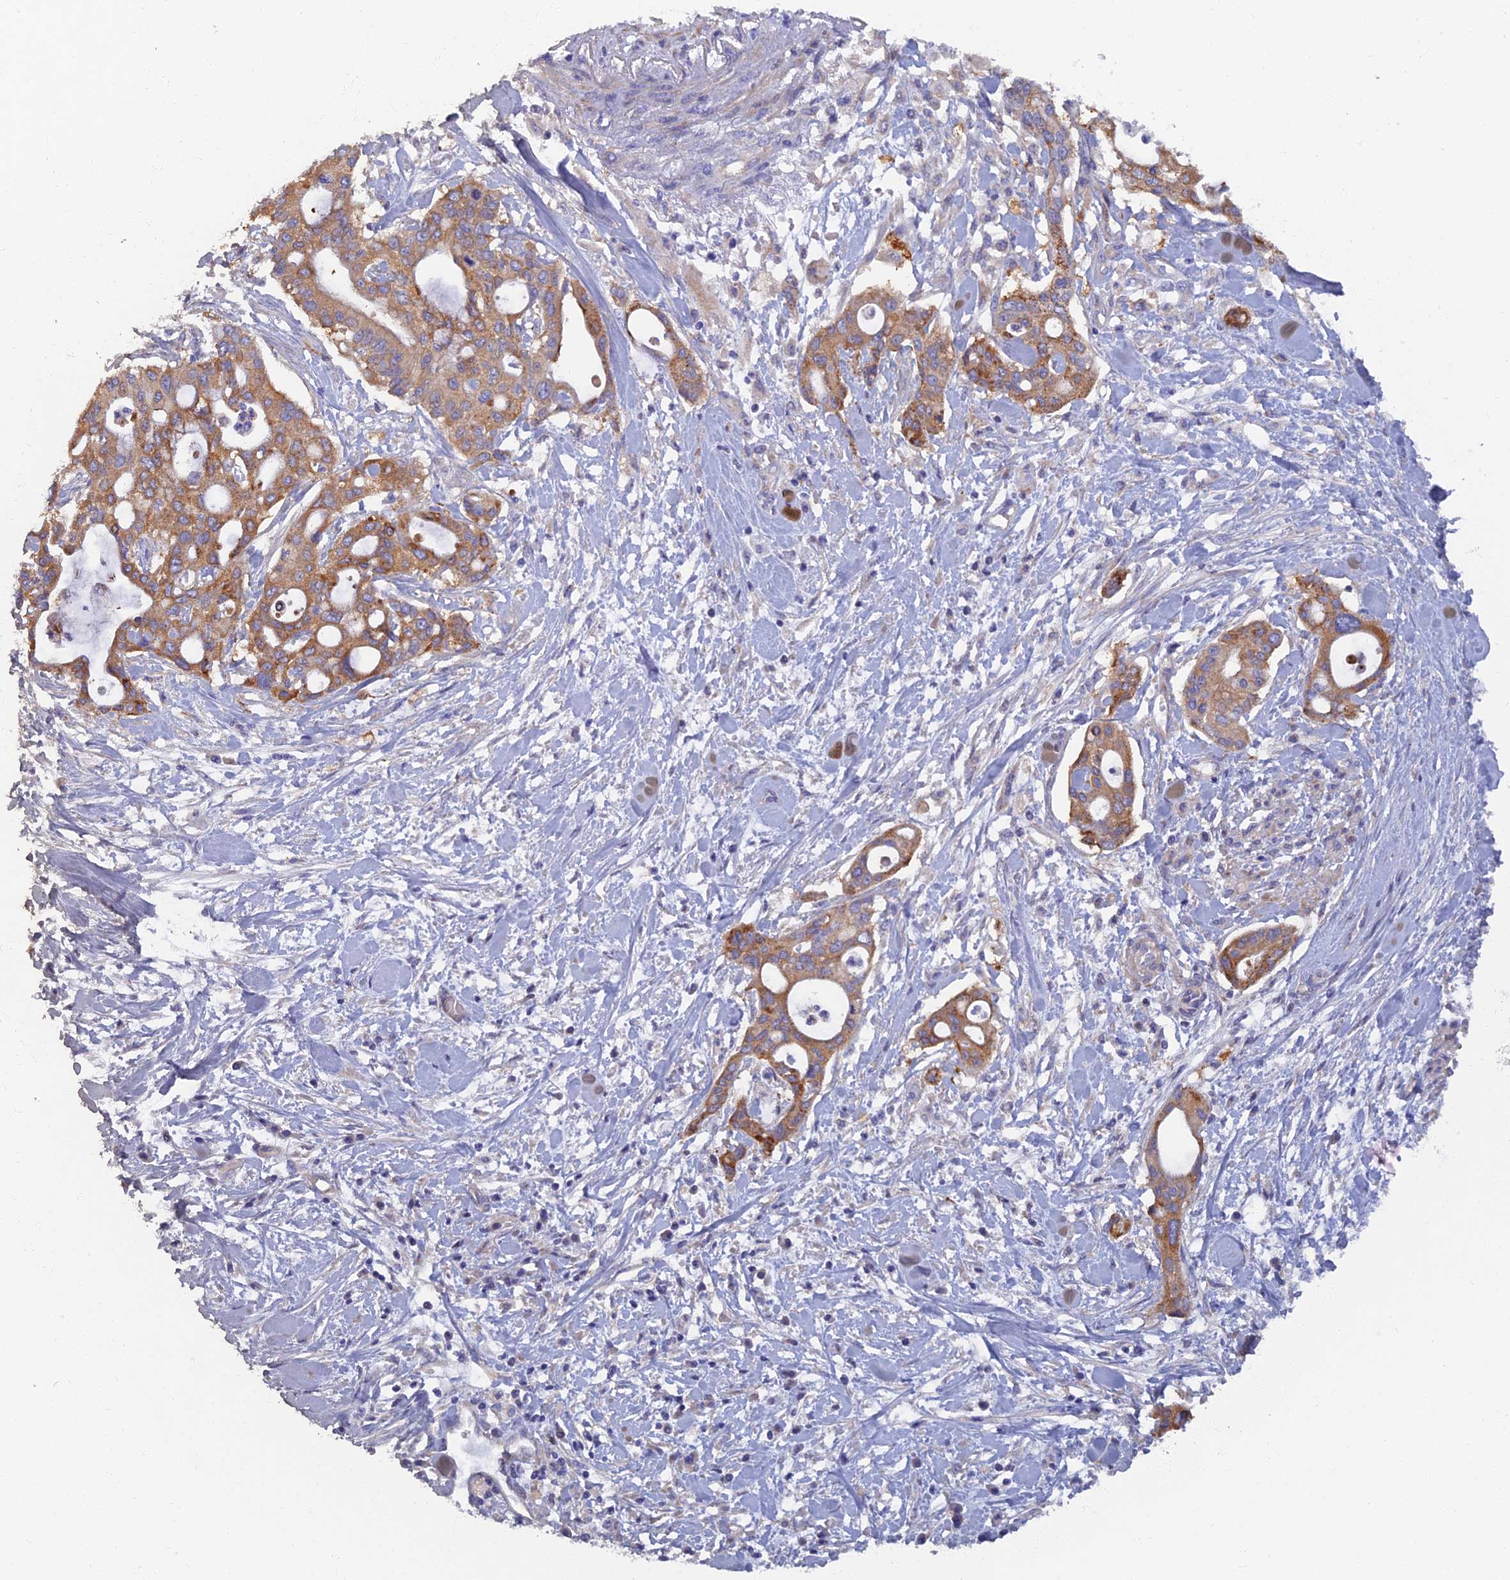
{"staining": {"intensity": "moderate", "quantity": ">75%", "location": "cytoplasmic/membranous"}, "tissue": "pancreatic cancer", "cell_type": "Tumor cells", "image_type": "cancer", "snomed": [{"axis": "morphology", "description": "Adenocarcinoma, NOS"}, {"axis": "topography", "description": "Pancreas"}], "caption": "A micrograph showing moderate cytoplasmic/membranous positivity in approximately >75% of tumor cells in adenocarcinoma (pancreatic), as visualized by brown immunohistochemical staining.", "gene": "TMEM44", "patient": {"sex": "male", "age": 46}}